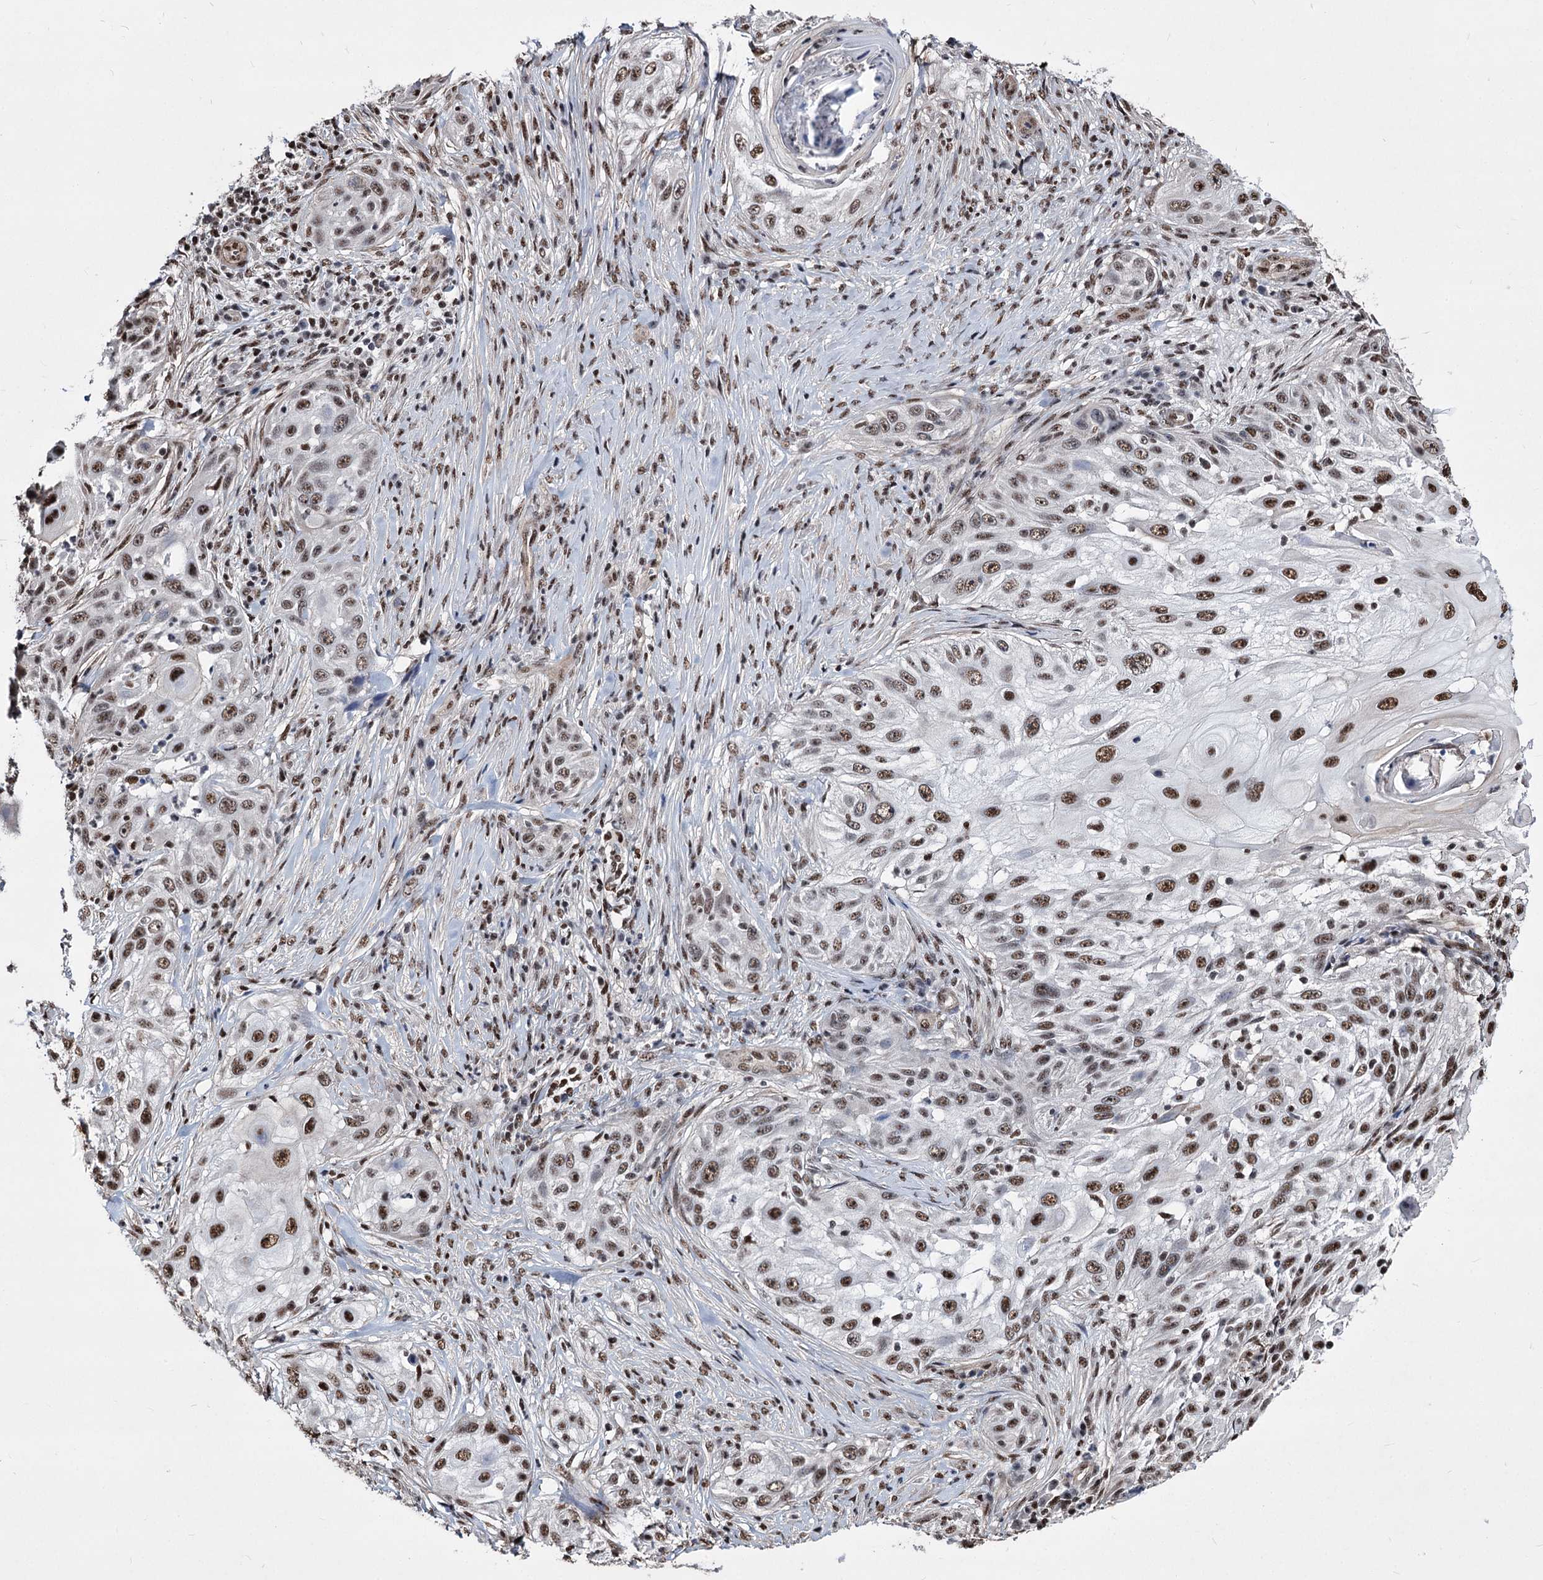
{"staining": {"intensity": "moderate", "quantity": ">75%", "location": "nuclear"}, "tissue": "skin cancer", "cell_type": "Tumor cells", "image_type": "cancer", "snomed": [{"axis": "morphology", "description": "Squamous cell carcinoma, NOS"}, {"axis": "topography", "description": "Skin"}], "caption": "Moderate nuclear staining is seen in about >75% of tumor cells in skin squamous cell carcinoma. (IHC, brightfield microscopy, high magnification).", "gene": "CHMP7", "patient": {"sex": "female", "age": 44}}